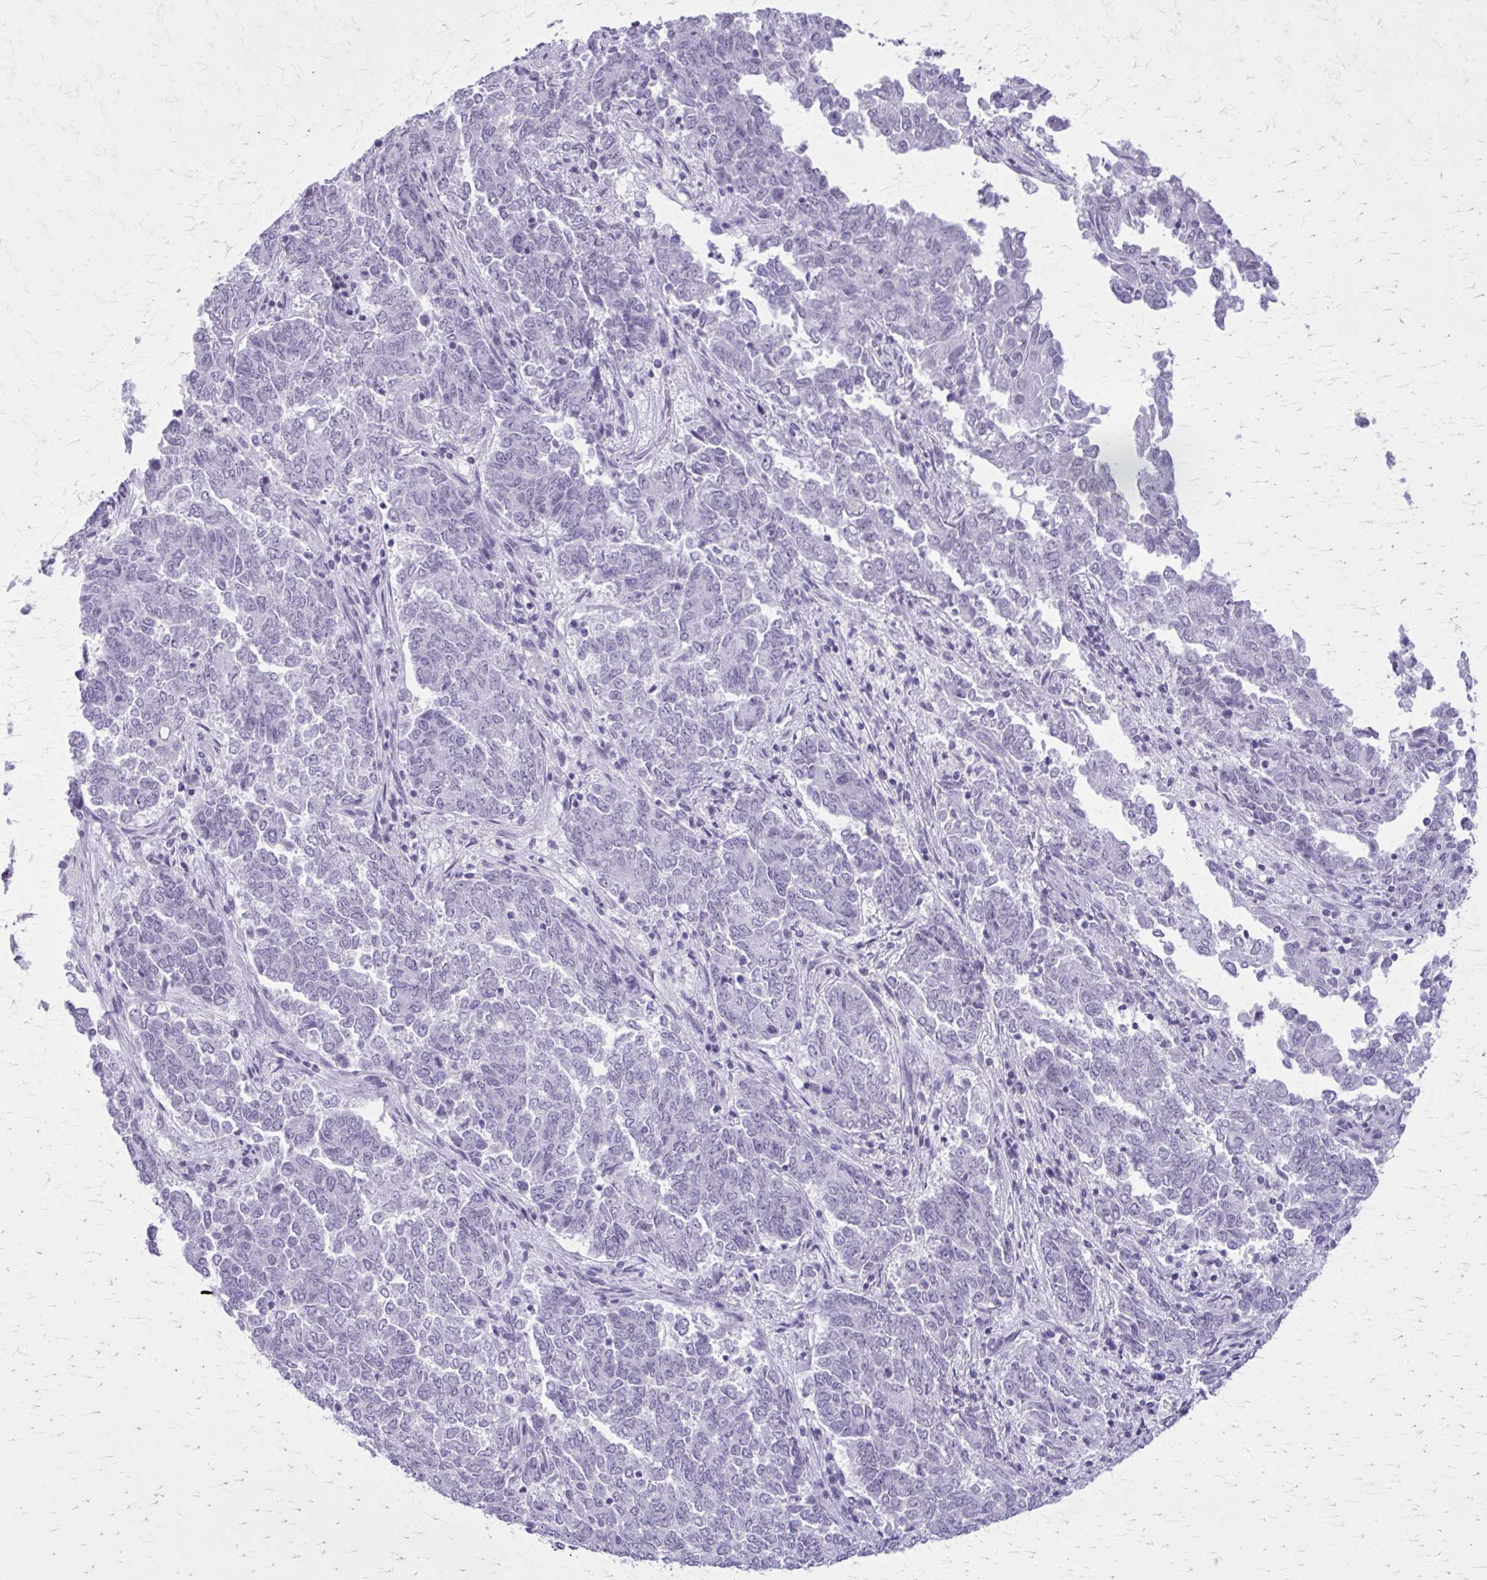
{"staining": {"intensity": "negative", "quantity": "none", "location": "none"}, "tissue": "endometrial cancer", "cell_type": "Tumor cells", "image_type": "cancer", "snomed": [{"axis": "morphology", "description": "Adenocarcinoma, NOS"}, {"axis": "topography", "description": "Endometrium"}], "caption": "Immunohistochemistry photomicrograph of neoplastic tissue: endometrial adenocarcinoma stained with DAB (3,3'-diaminobenzidine) demonstrates no significant protein expression in tumor cells. (DAB IHC, high magnification).", "gene": "GAD1", "patient": {"sex": "female", "age": 80}}